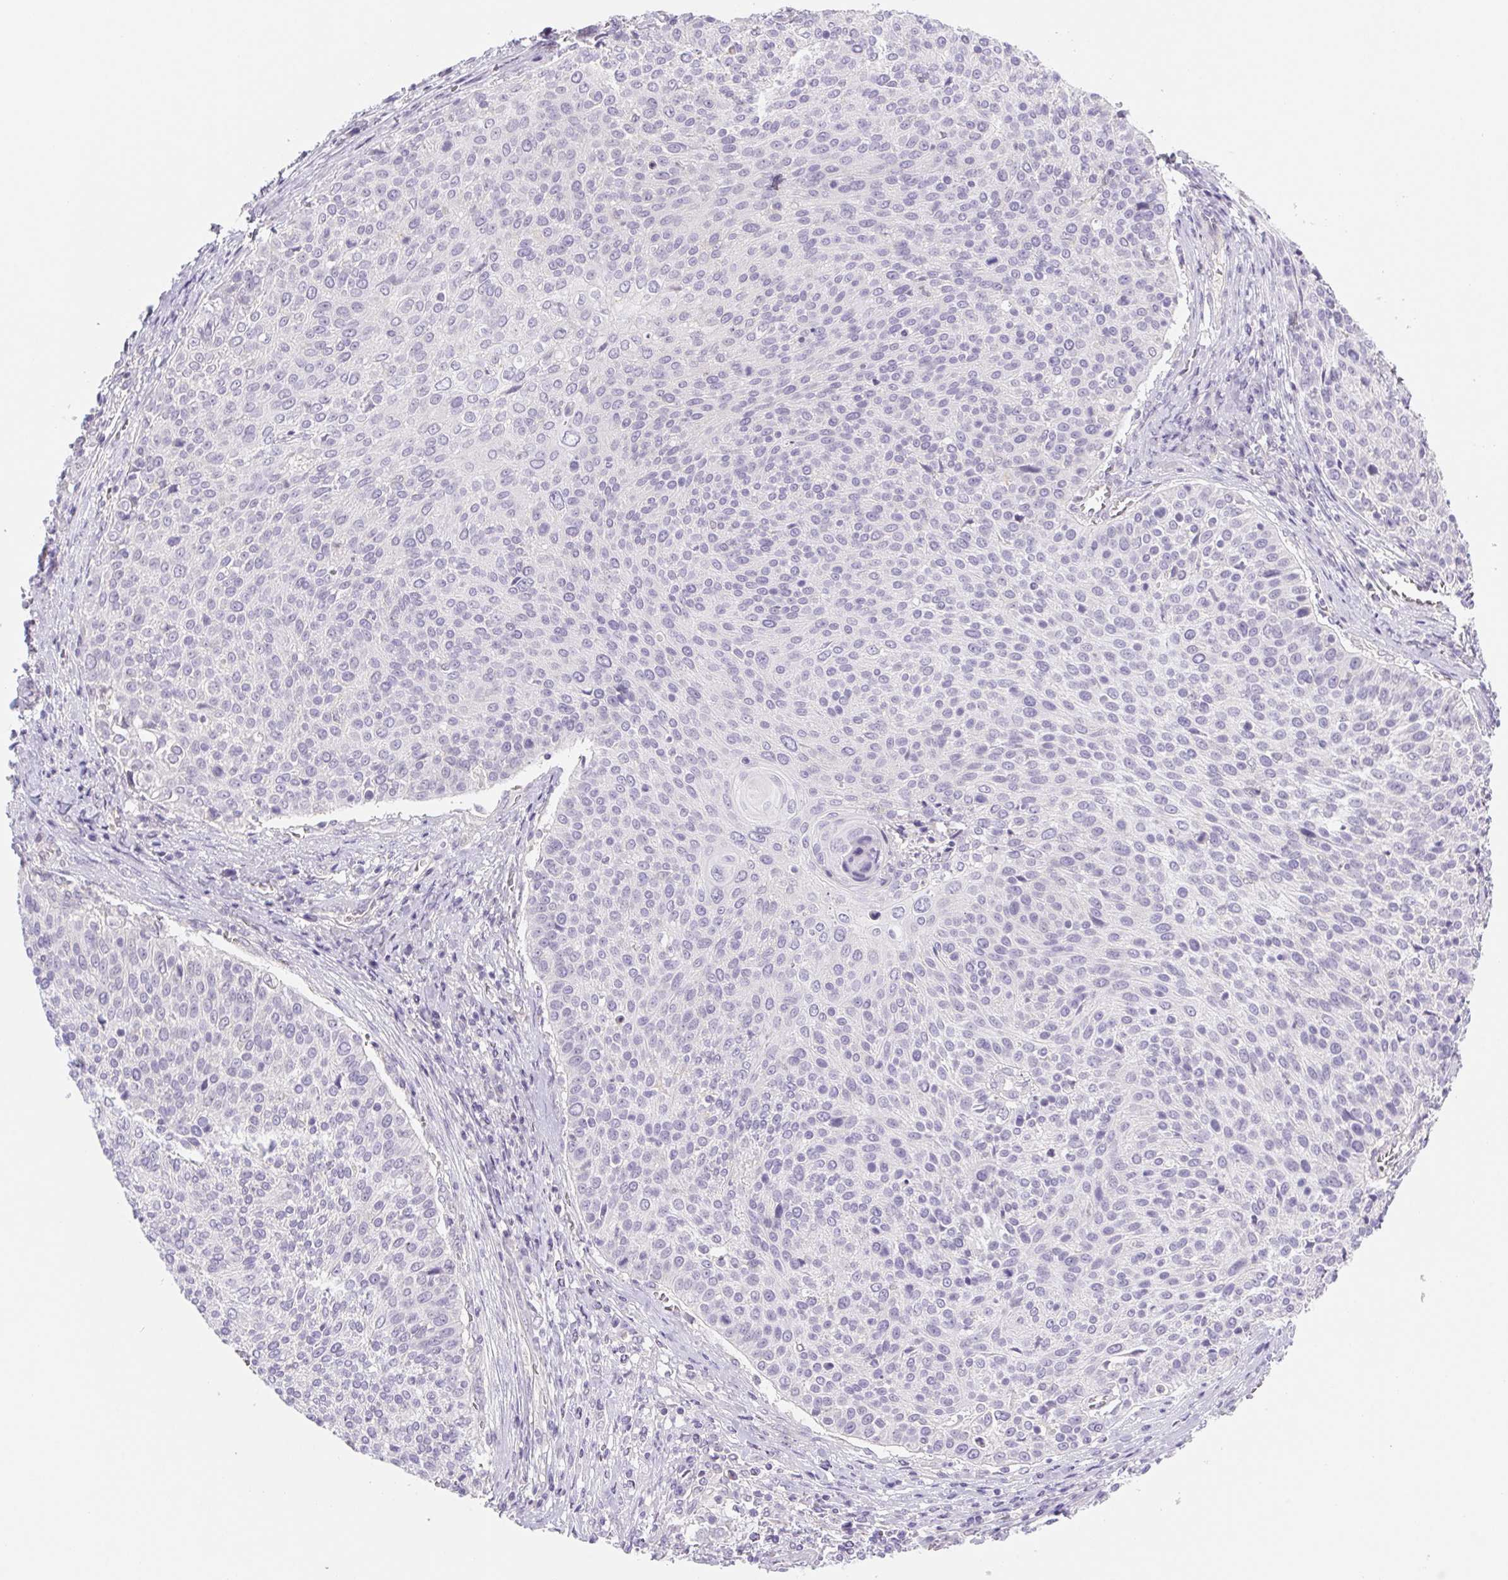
{"staining": {"intensity": "negative", "quantity": "none", "location": "none"}, "tissue": "cervical cancer", "cell_type": "Tumor cells", "image_type": "cancer", "snomed": [{"axis": "morphology", "description": "Squamous cell carcinoma, NOS"}, {"axis": "topography", "description": "Cervix"}], "caption": "Image shows no significant protein expression in tumor cells of squamous cell carcinoma (cervical).", "gene": "CTNND2", "patient": {"sex": "female", "age": 31}}